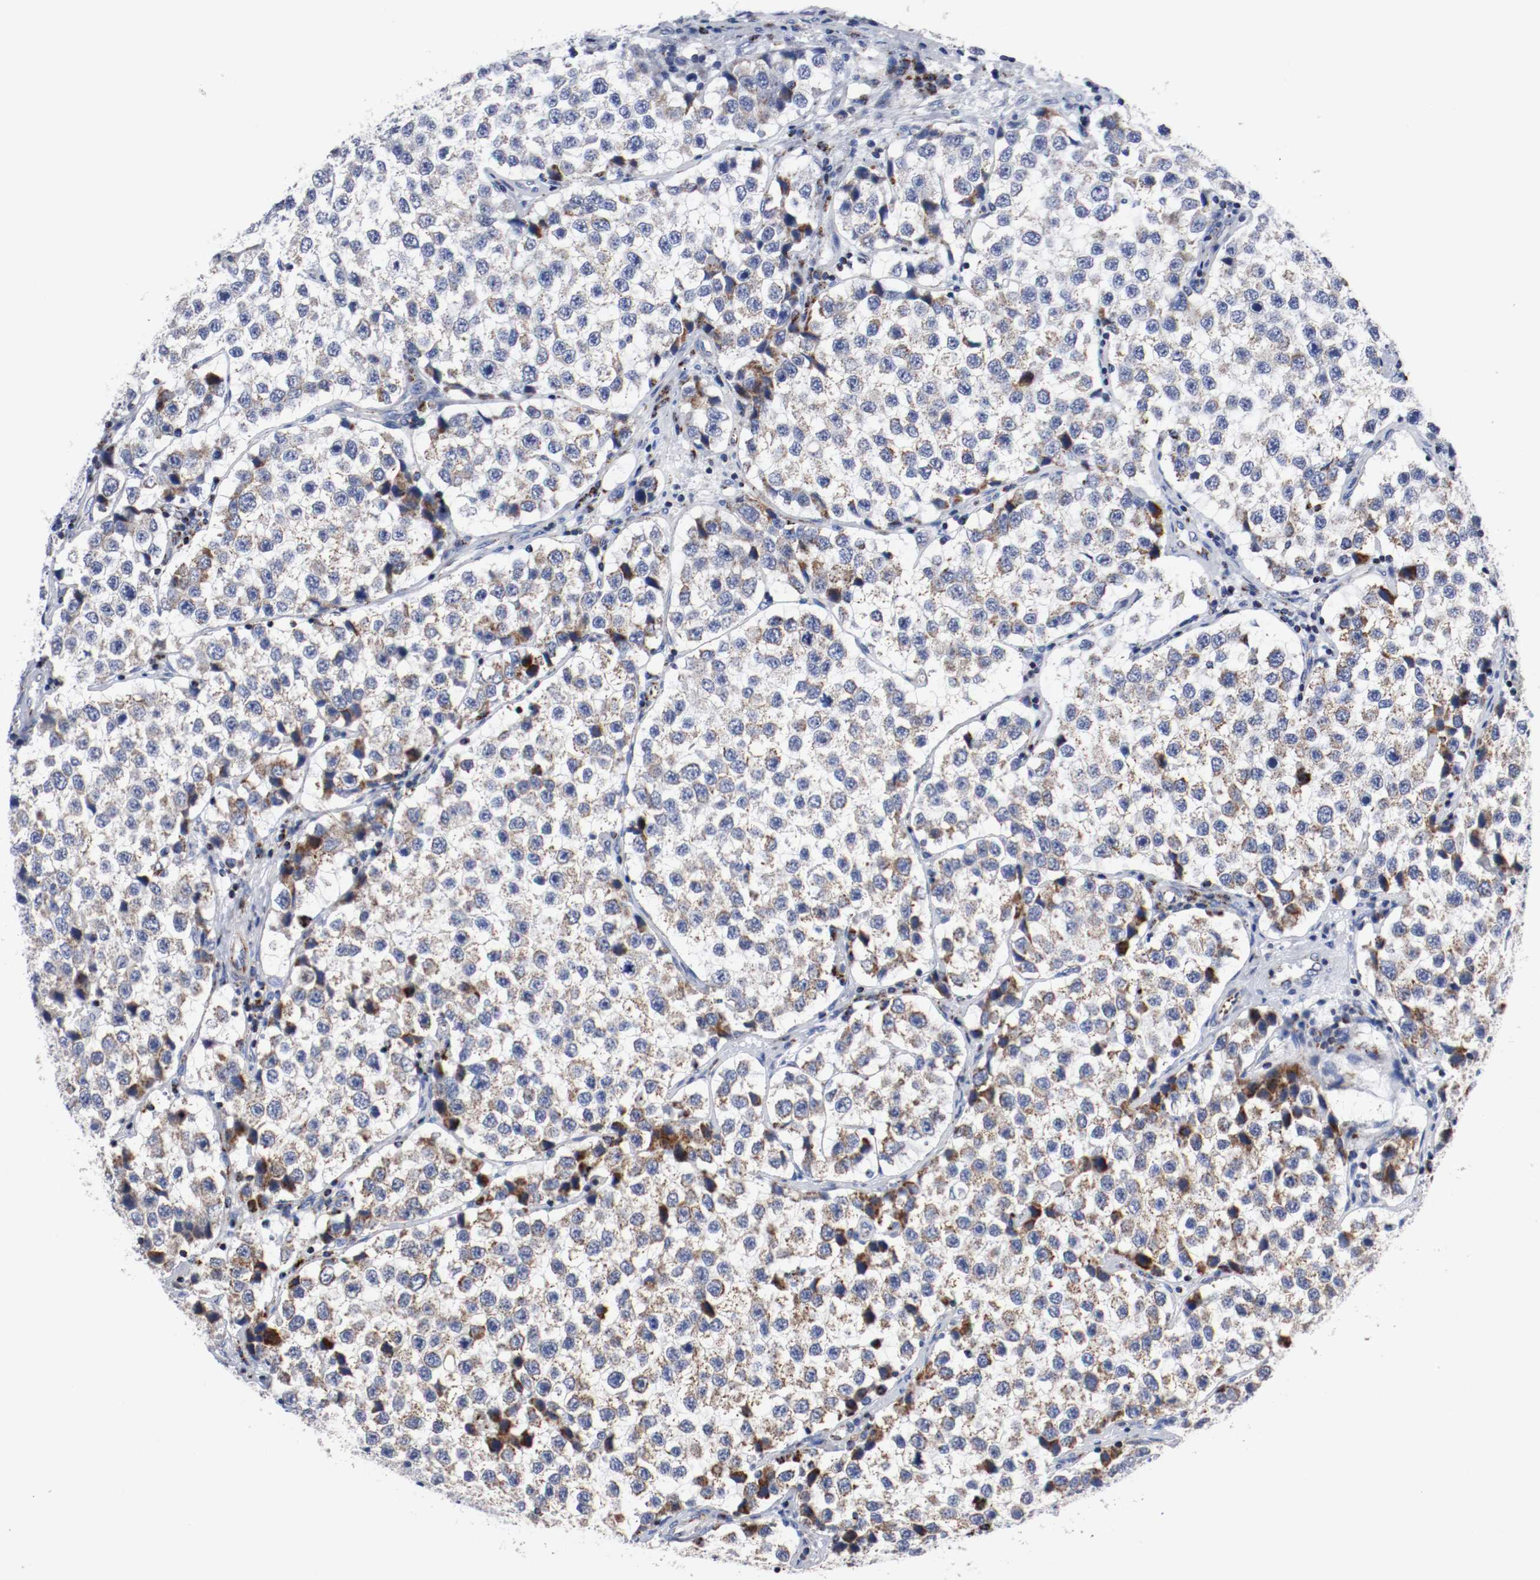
{"staining": {"intensity": "weak", "quantity": "25%-75%", "location": "cytoplasmic/membranous"}, "tissue": "testis cancer", "cell_type": "Tumor cells", "image_type": "cancer", "snomed": [{"axis": "morphology", "description": "Seminoma, NOS"}, {"axis": "topography", "description": "Testis"}], "caption": "Testis seminoma was stained to show a protein in brown. There is low levels of weak cytoplasmic/membranous staining in approximately 25%-75% of tumor cells.", "gene": "TUBD1", "patient": {"sex": "male", "age": 39}}